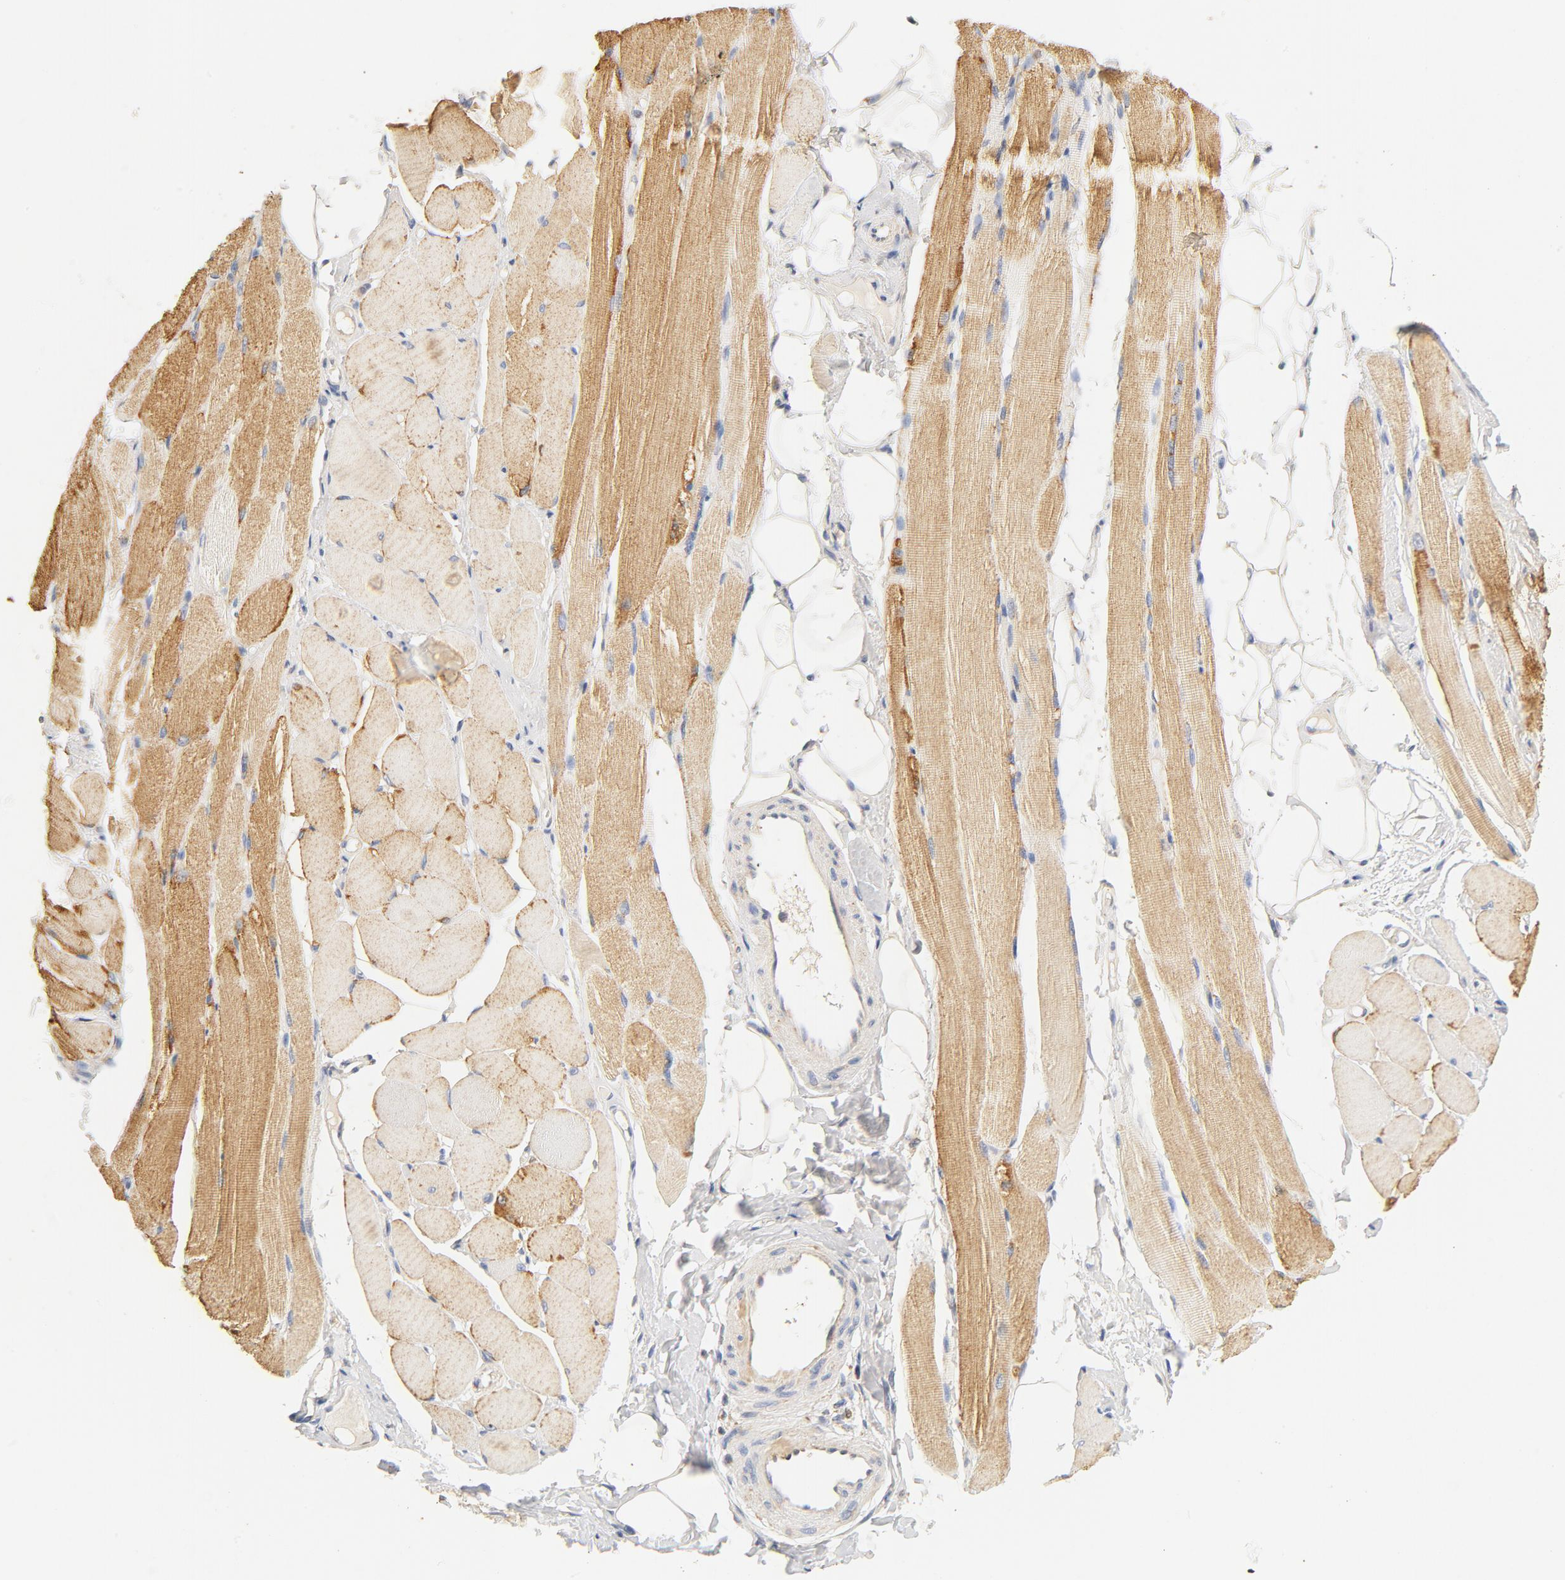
{"staining": {"intensity": "moderate", "quantity": ">75%", "location": "cytoplasmic/membranous"}, "tissue": "skeletal muscle", "cell_type": "Myocytes", "image_type": "normal", "snomed": [{"axis": "morphology", "description": "Normal tissue, NOS"}, {"axis": "topography", "description": "Skeletal muscle"}, {"axis": "topography", "description": "Peripheral nerve tissue"}], "caption": "Immunohistochemical staining of normal skeletal muscle demonstrates >75% levels of moderate cytoplasmic/membranous protein staining in approximately >75% of myocytes. The protein is shown in brown color, while the nuclei are stained blue.", "gene": "COX4I1", "patient": {"sex": "female", "age": 84}}